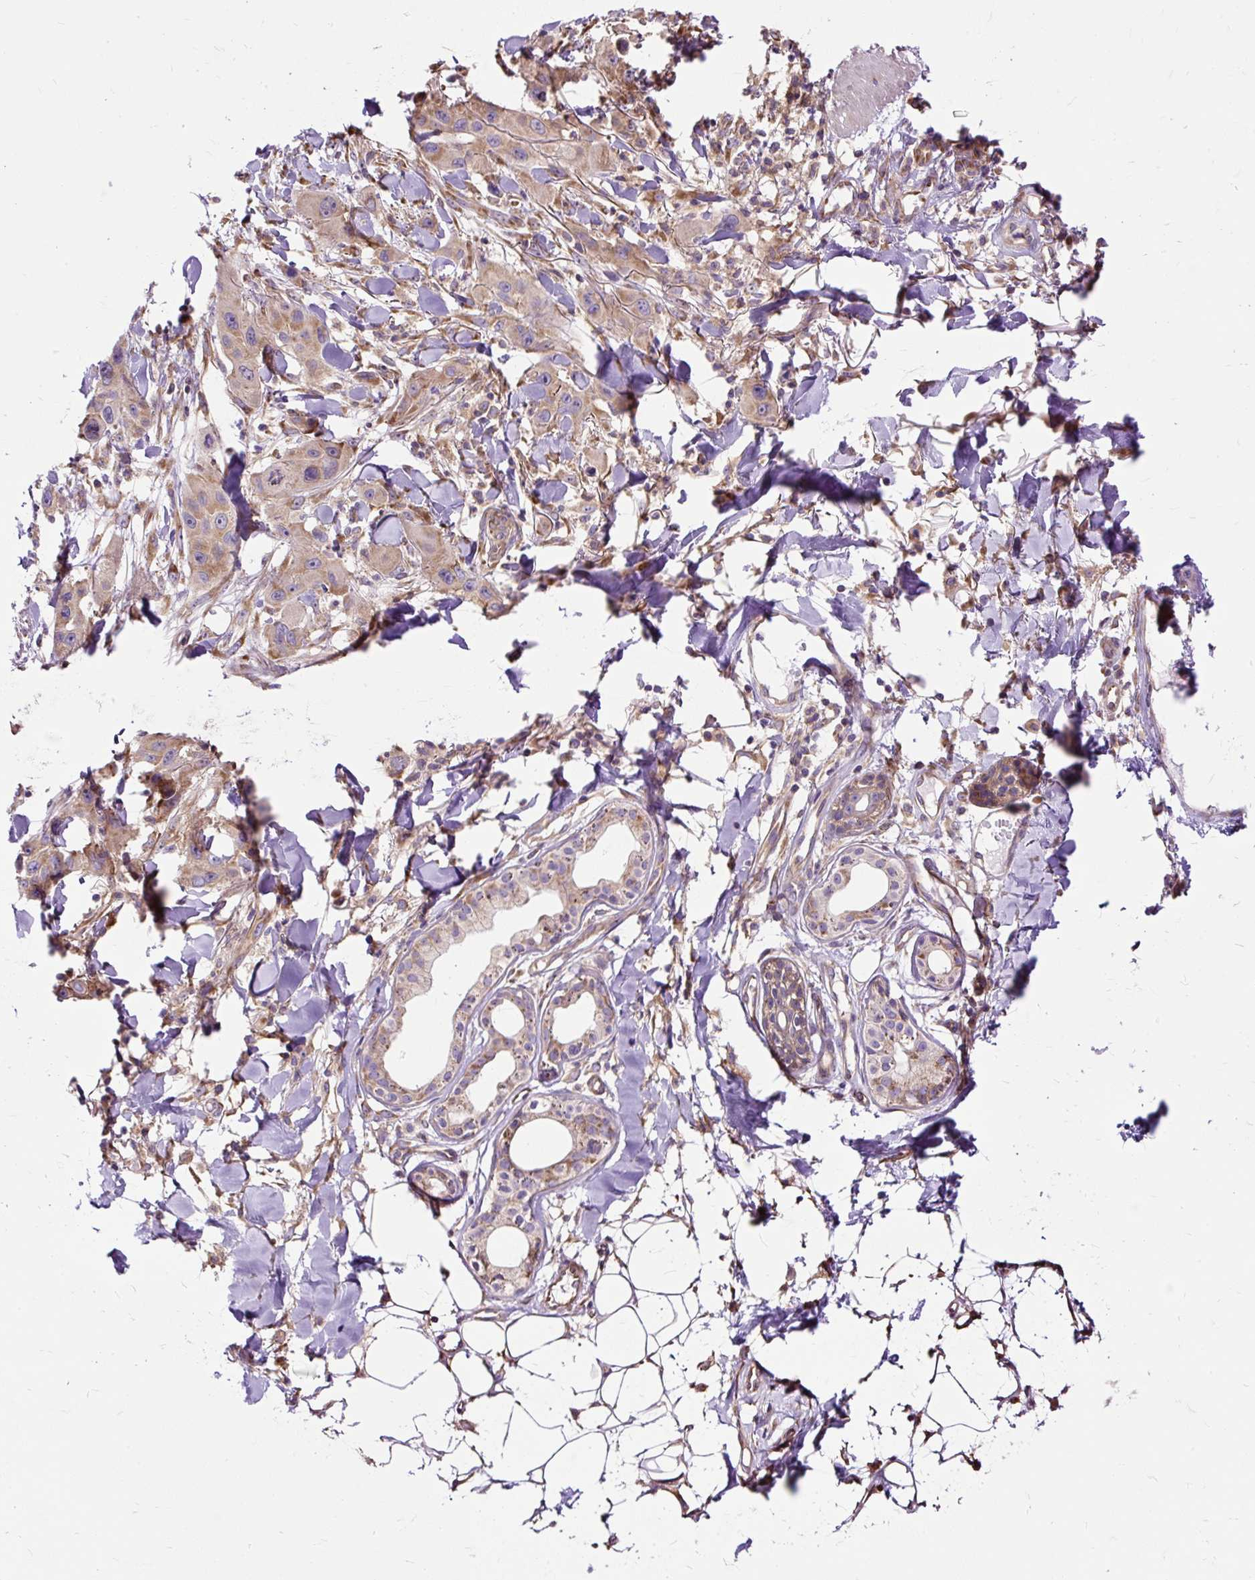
{"staining": {"intensity": "weak", "quantity": "25%-75%", "location": "cytoplasmic/membranous"}, "tissue": "skin cancer", "cell_type": "Tumor cells", "image_type": "cancer", "snomed": [{"axis": "morphology", "description": "Squamous cell carcinoma, NOS"}, {"axis": "topography", "description": "Skin"}], "caption": "Approximately 25%-75% of tumor cells in skin cancer show weak cytoplasmic/membranous protein positivity as visualized by brown immunohistochemical staining.", "gene": "RPS5", "patient": {"sex": "male", "age": 63}}